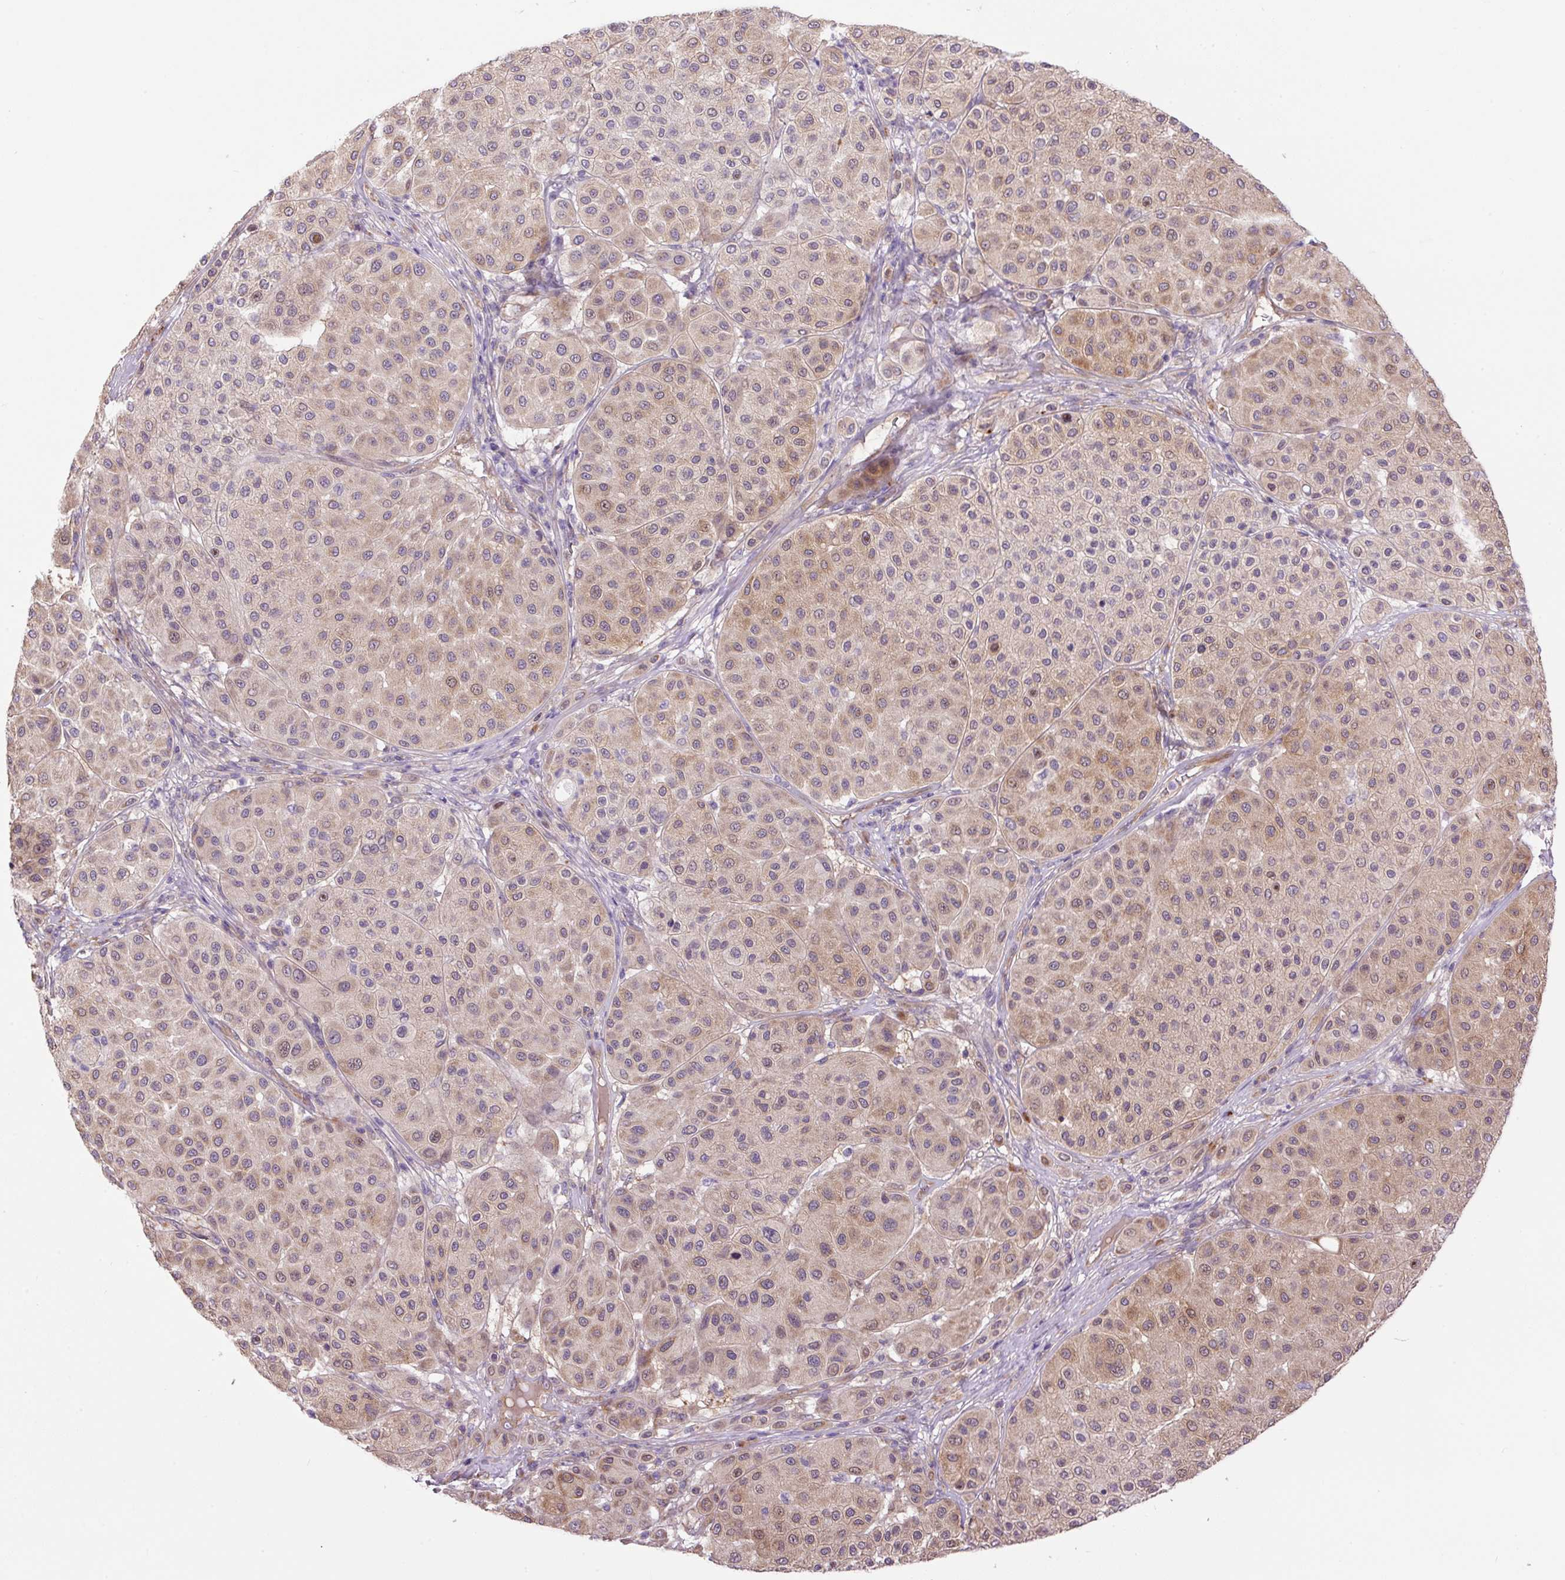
{"staining": {"intensity": "weak", "quantity": "25%-75%", "location": "cytoplasmic/membranous"}, "tissue": "melanoma", "cell_type": "Tumor cells", "image_type": "cancer", "snomed": [{"axis": "morphology", "description": "Malignant melanoma, Metastatic site"}, {"axis": "topography", "description": "Smooth muscle"}], "caption": "The histopathology image exhibits staining of malignant melanoma (metastatic site), revealing weak cytoplasmic/membranous protein expression (brown color) within tumor cells.", "gene": "PPME1", "patient": {"sex": "male", "age": 41}}